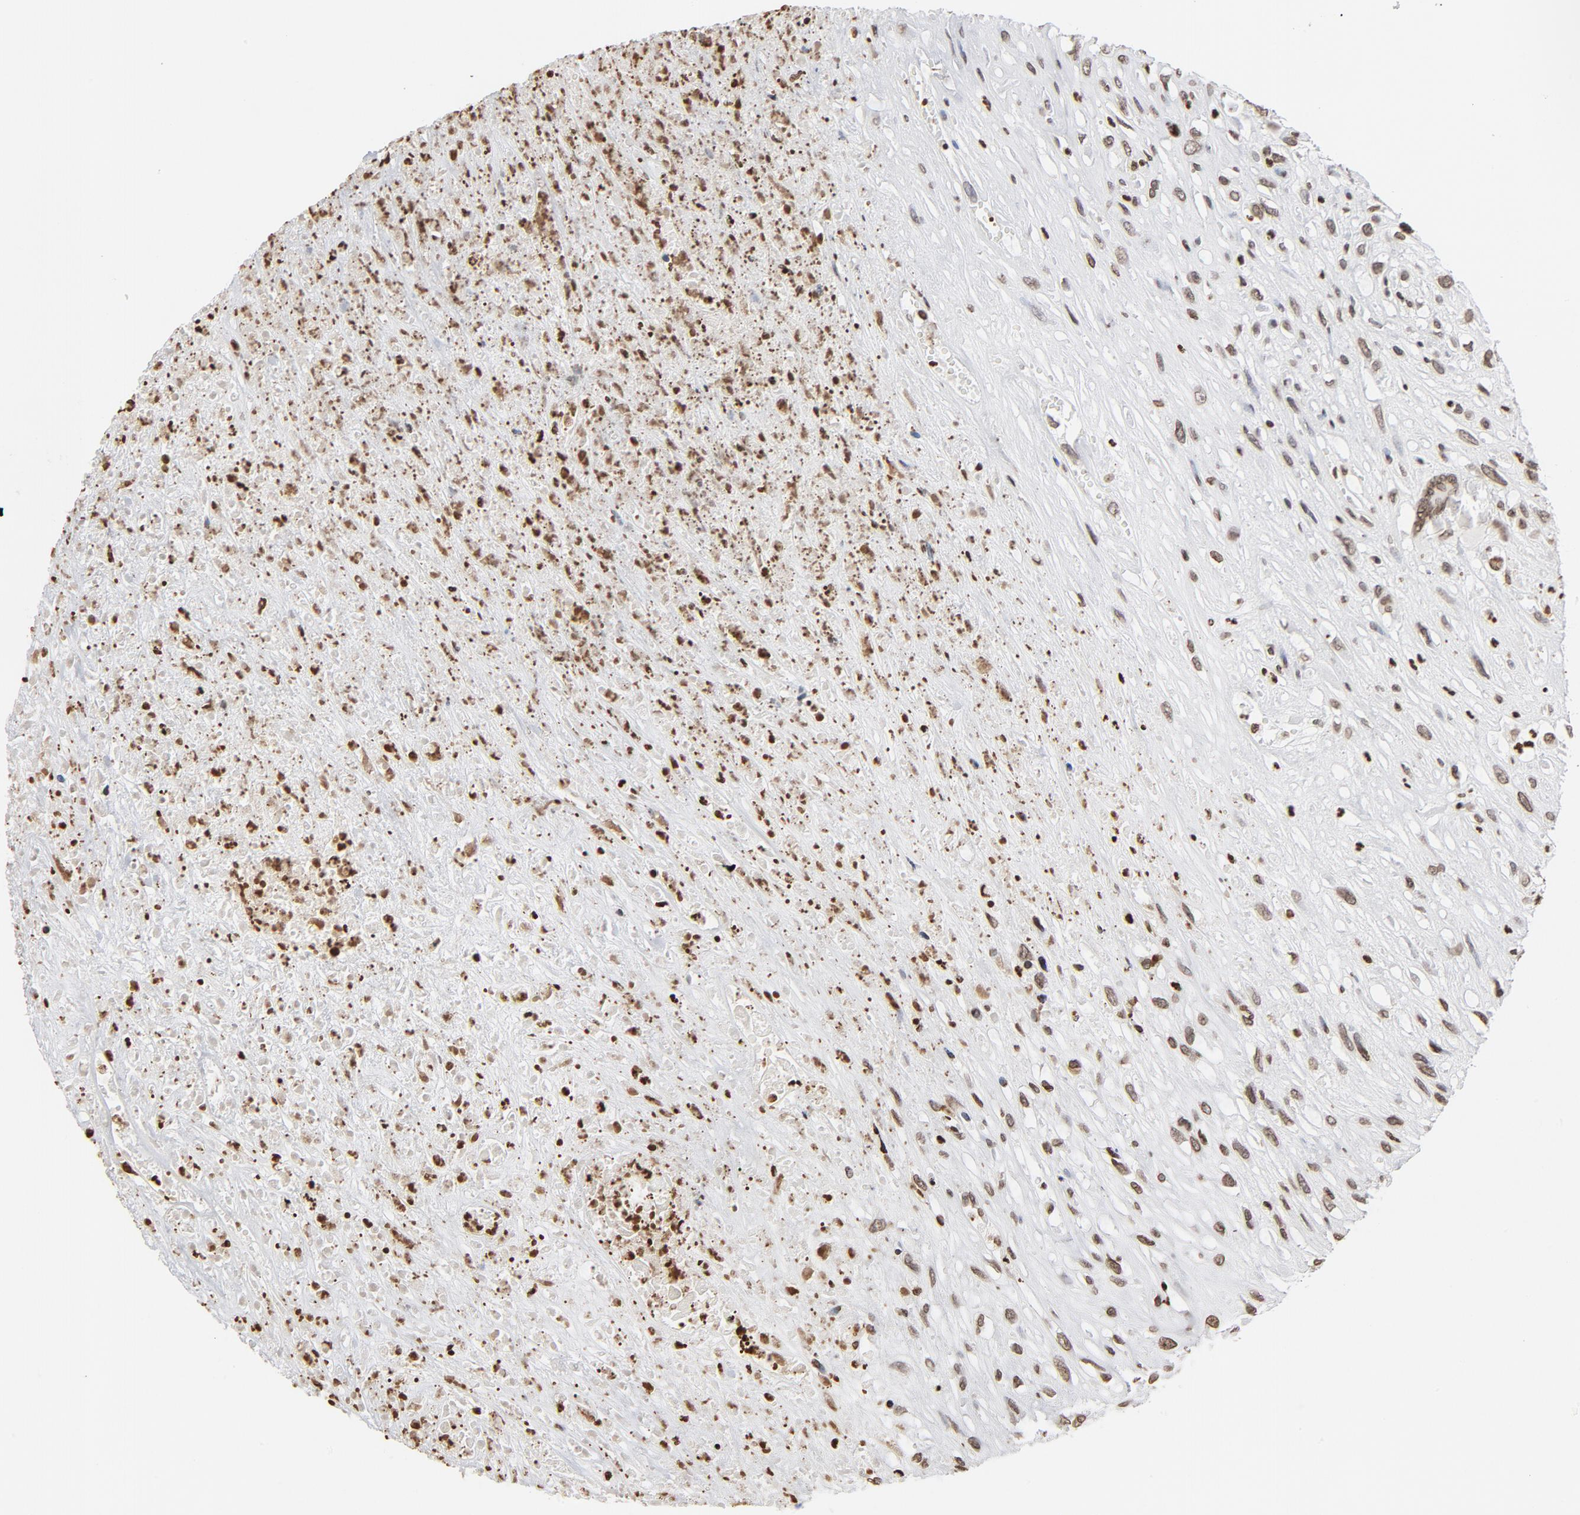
{"staining": {"intensity": "weak", "quantity": ">75%", "location": "nuclear"}, "tissue": "head and neck cancer", "cell_type": "Tumor cells", "image_type": "cancer", "snomed": [{"axis": "morphology", "description": "Necrosis, NOS"}, {"axis": "morphology", "description": "Neoplasm, malignant, NOS"}, {"axis": "topography", "description": "Salivary gland"}, {"axis": "topography", "description": "Head-Neck"}], "caption": "This histopathology image shows IHC staining of neoplasm (malignant) (head and neck), with low weak nuclear positivity in approximately >75% of tumor cells.", "gene": "H2AC12", "patient": {"sex": "male", "age": 43}}